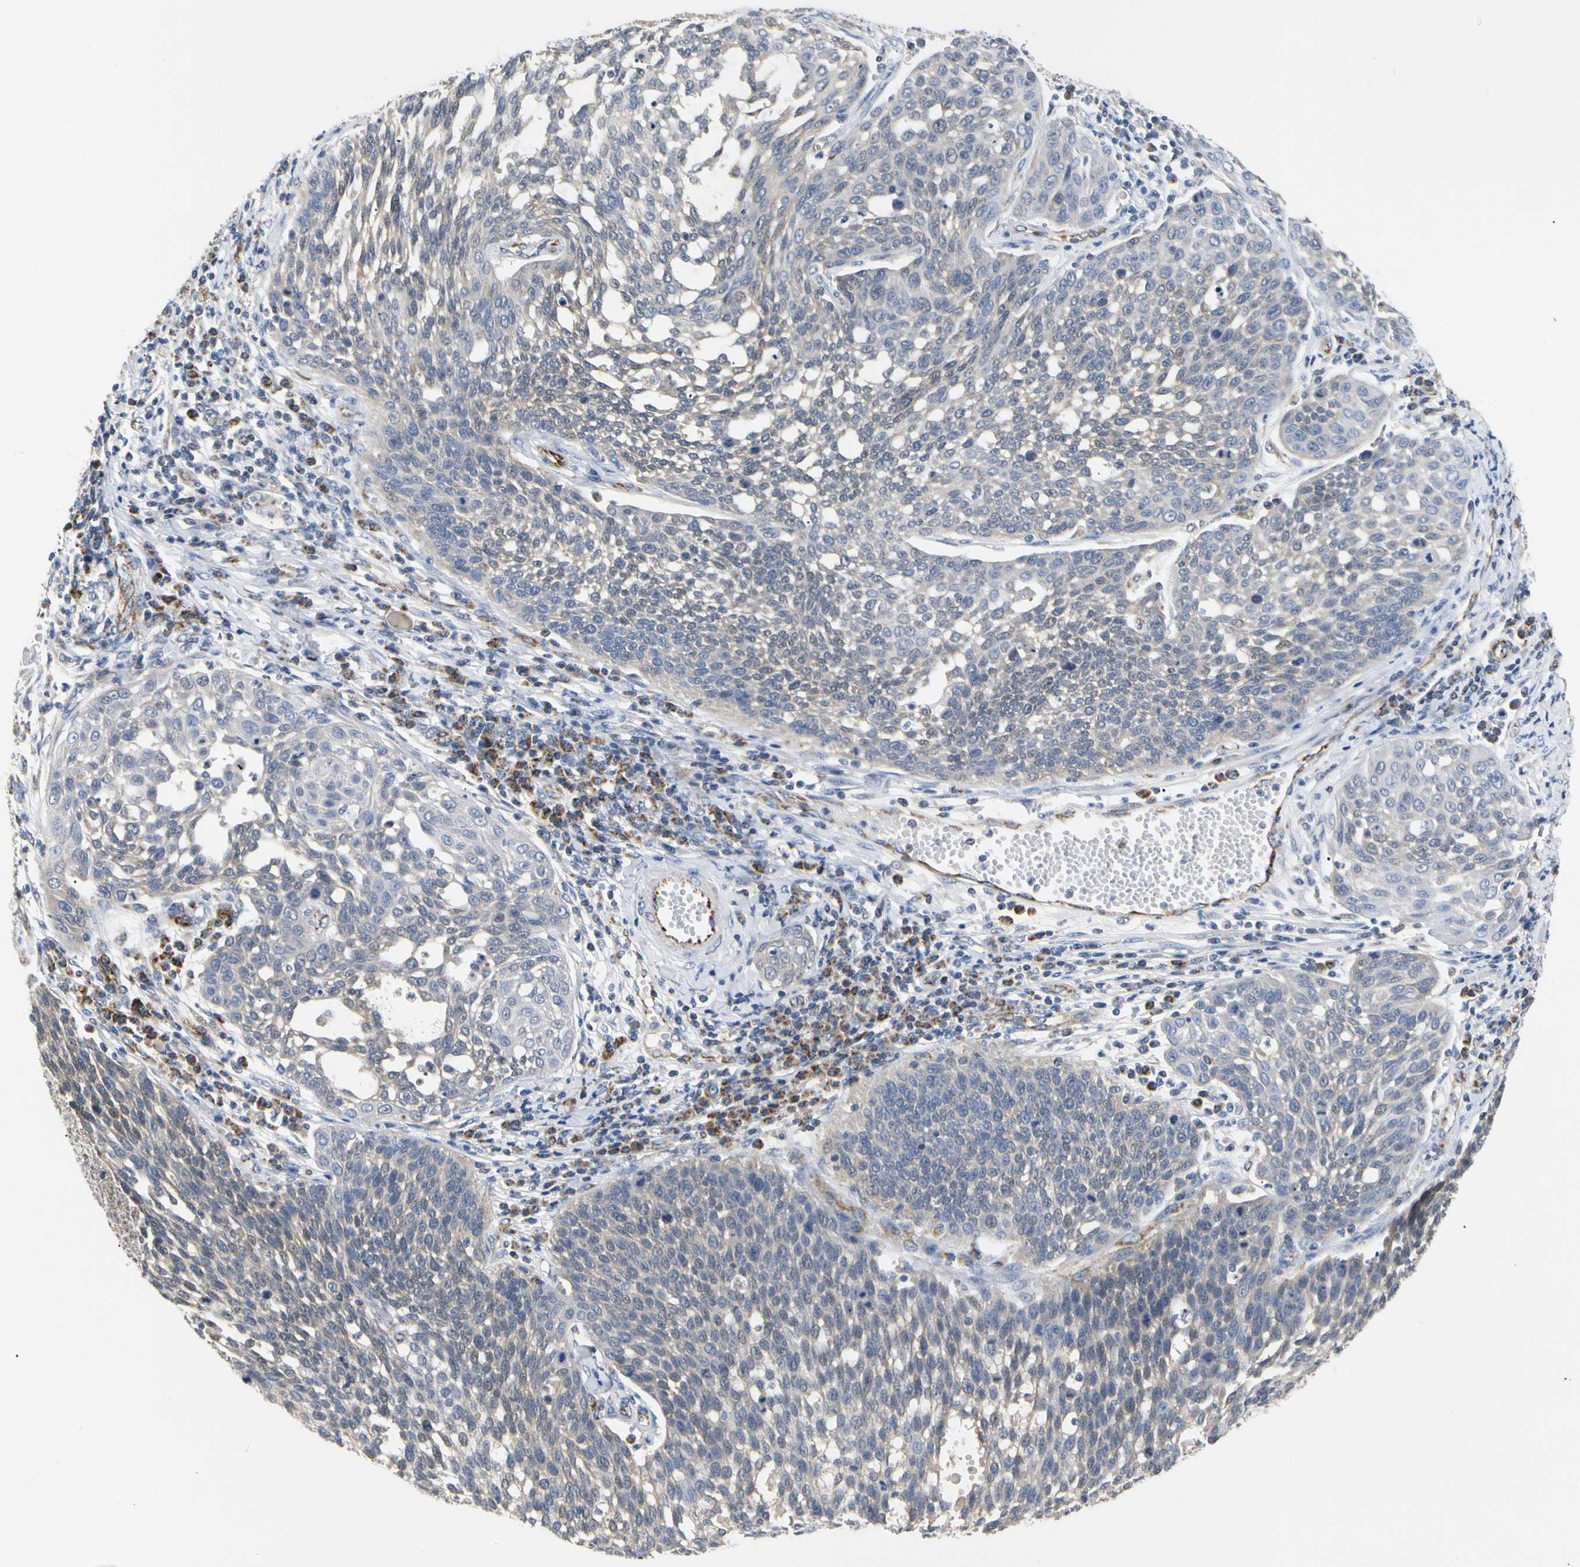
{"staining": {"intensity": "weak", "quantity": "<25%", "location": "cytoplasmic/membranous"}, "tissue": "cervical cancer", "cell_type": "Tumor cells", "image_type": "cancer", "snomed": [{"axis": "morphology", "description": "Squamous cell carcinoma, NOS"}, {"axis": "topography", "description": "Cervix"}], "caption": "Immunohistochemistry image of neoplastic tissue: human squamous cell carcinoma (cervical) stained with DAB (3,3'-diaminobenzidine) demonstrates no significant protein expression in tumor cells. (DAB immunohistochemistry, high magnification).", "gene": "ACAT1", "patient": {"sex": "female", "age": 34}}